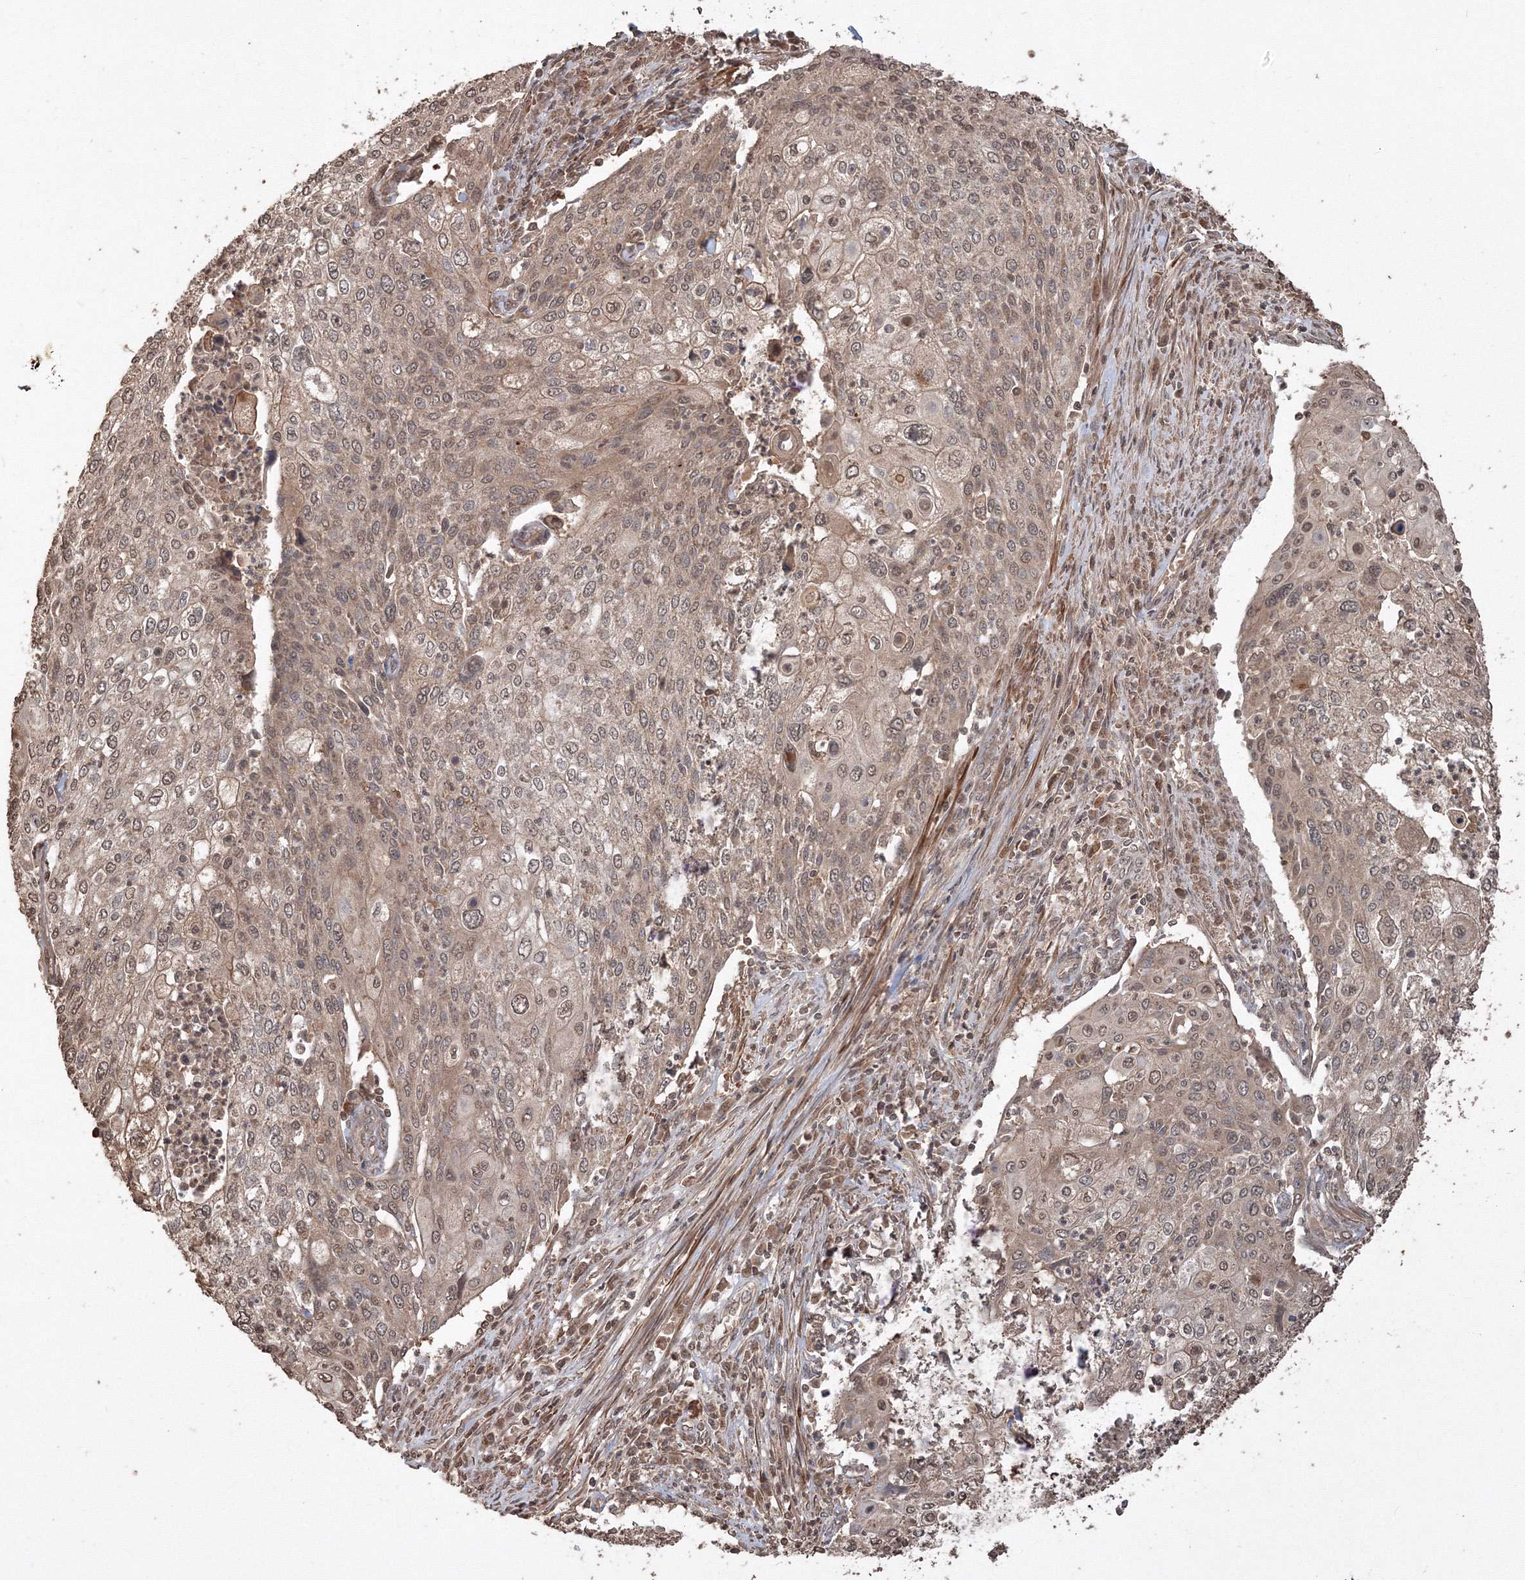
{"staining": {"intensity": "weak", "quantity": "25%-75%", "location": "cytoplasmic/membranous,nuclear"}, "tissue": "cervical cancer", "cell_type": "Tumor cells", "image_type": "cancer", "snomed": [{"axis": "morphology", "description": "Squamous cell carcinoma, NOS"}, {"axis": "topography", "description": "Cervix"}], "caption": "The histopathology image shows a brown stain indicating the presence of a protein in the cytoplasmic/membranous and nuclear of tumor cells in cervical cancer (squamous cell carcinoma). Using DAB (3,3'-diaminobenzidine) (brown) and hematoxylin (blue) stains, captured at high magnification using brightfield microscopy.", "gene": "CCDC122", "patient": {"sex": "female", "age": 40}}